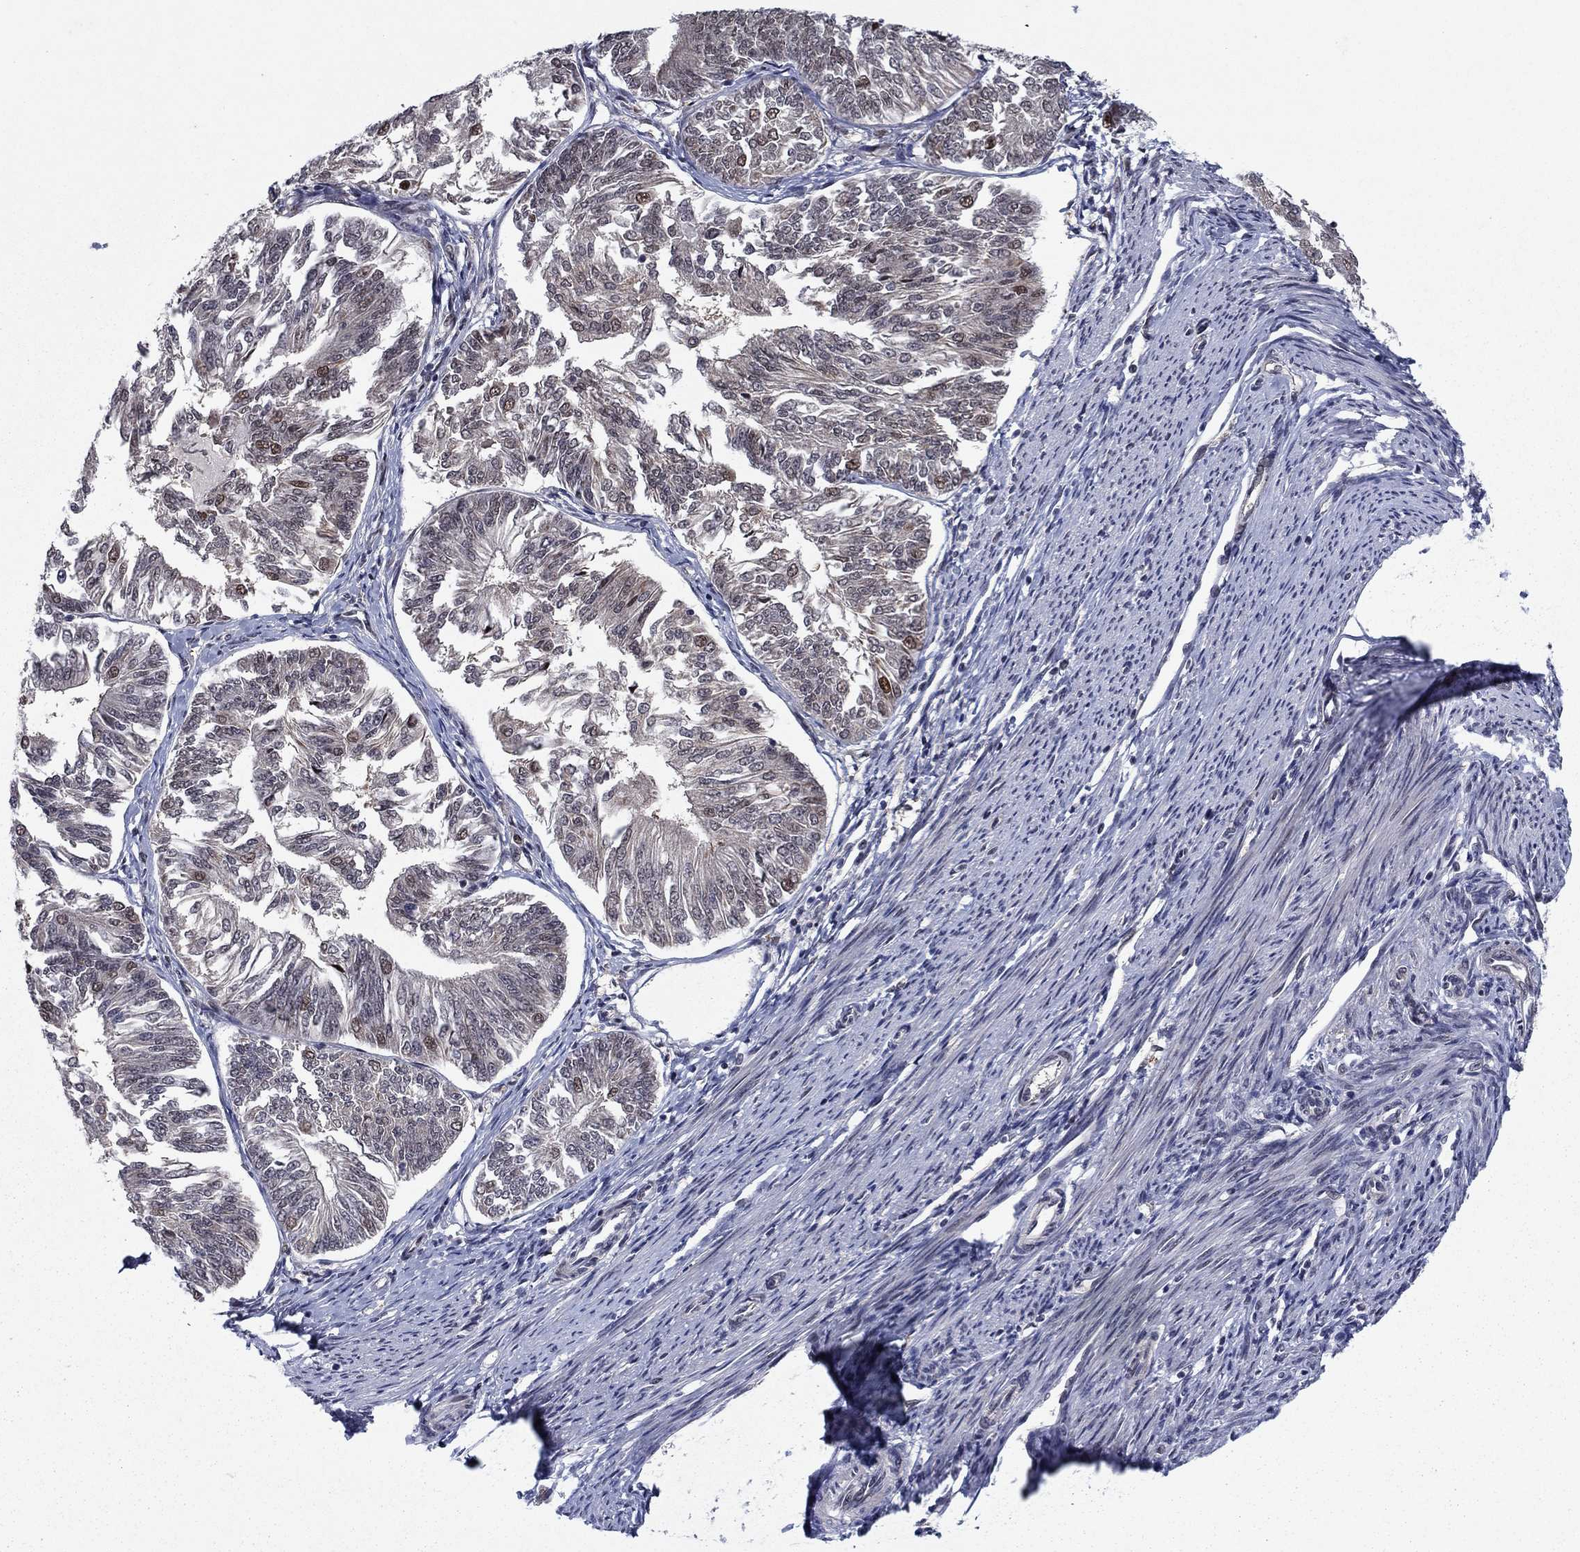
{"staining": {"intensity": "weak", "quantity": "<25%", "location": "nuclear"}, "tissue": "endometrial cancer", "cell_type": "Tumor cells", "image_type": "cancer", "snomed": [{"axis": "morphology", "description": "Adenocarcinoma, NOS"}, {"axis": "topography", "description": "Endometrium"}], "caption": "This is a histopathology image of IHC staining of endometrial cancer, which shows no expression in tumor cells.", "gene": "PSMC1", "patient": {"sex": "female", "age": 58}}